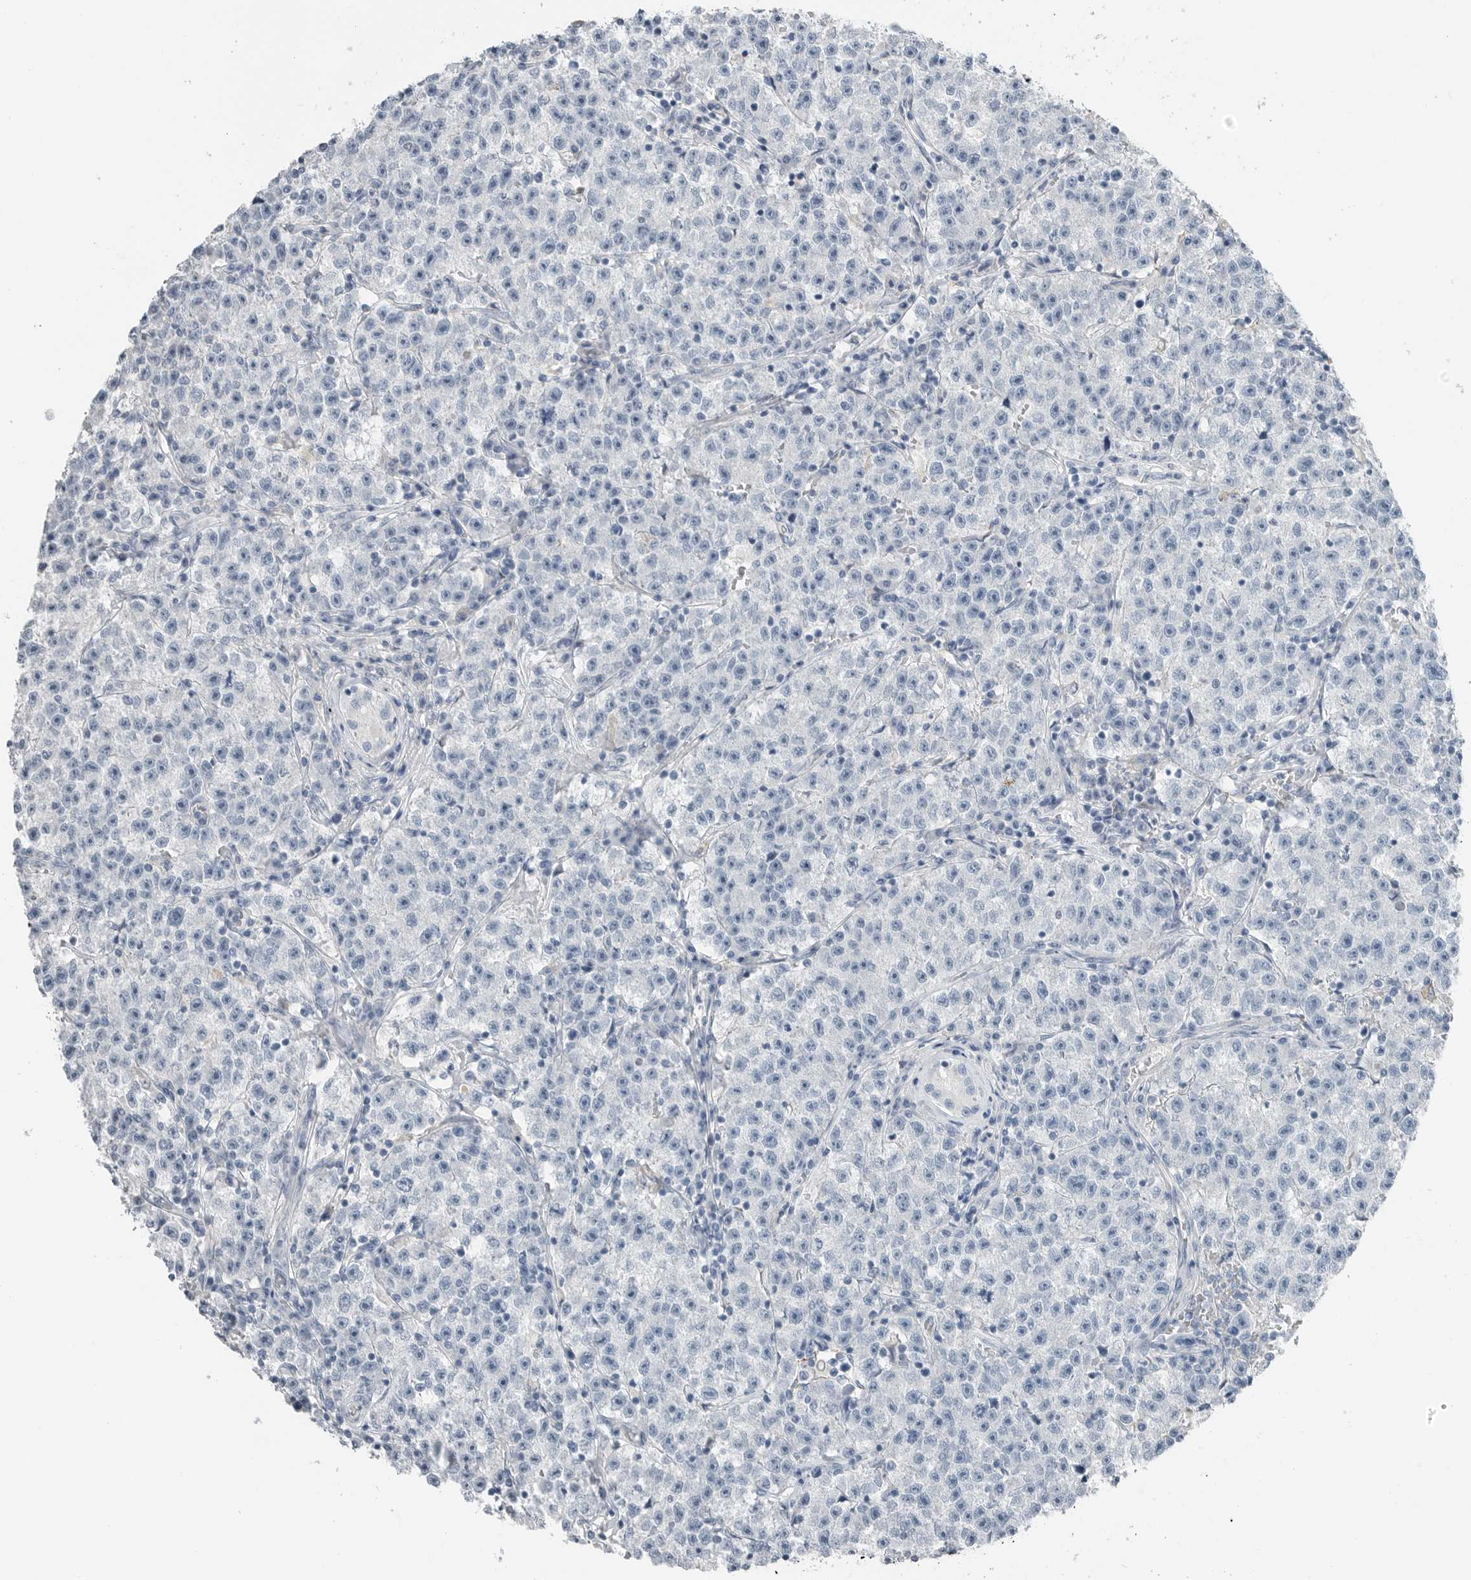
{"staining": {"intensity": "negative", "quantity": "none", "location": "none"}, "tissue": "testis cancer", "cell_type": "Tumor cells", "image_type": "cancer", "snomed": [{"axis": "morphology", "description": "Seminoma, NOS"}, {"axis": "topography", "description": "Testis"}], "caption": "High magnification brightfield microscopy of testis cancer stained with DAB (brown) and counterstained with hematoxylin (blue): tumor cells show no significant staining. (Brightfield microscopy of DAB IHC at high magnification).", "gene": "SERPINB7", "patient": {"sex": "male", "age": 22}}